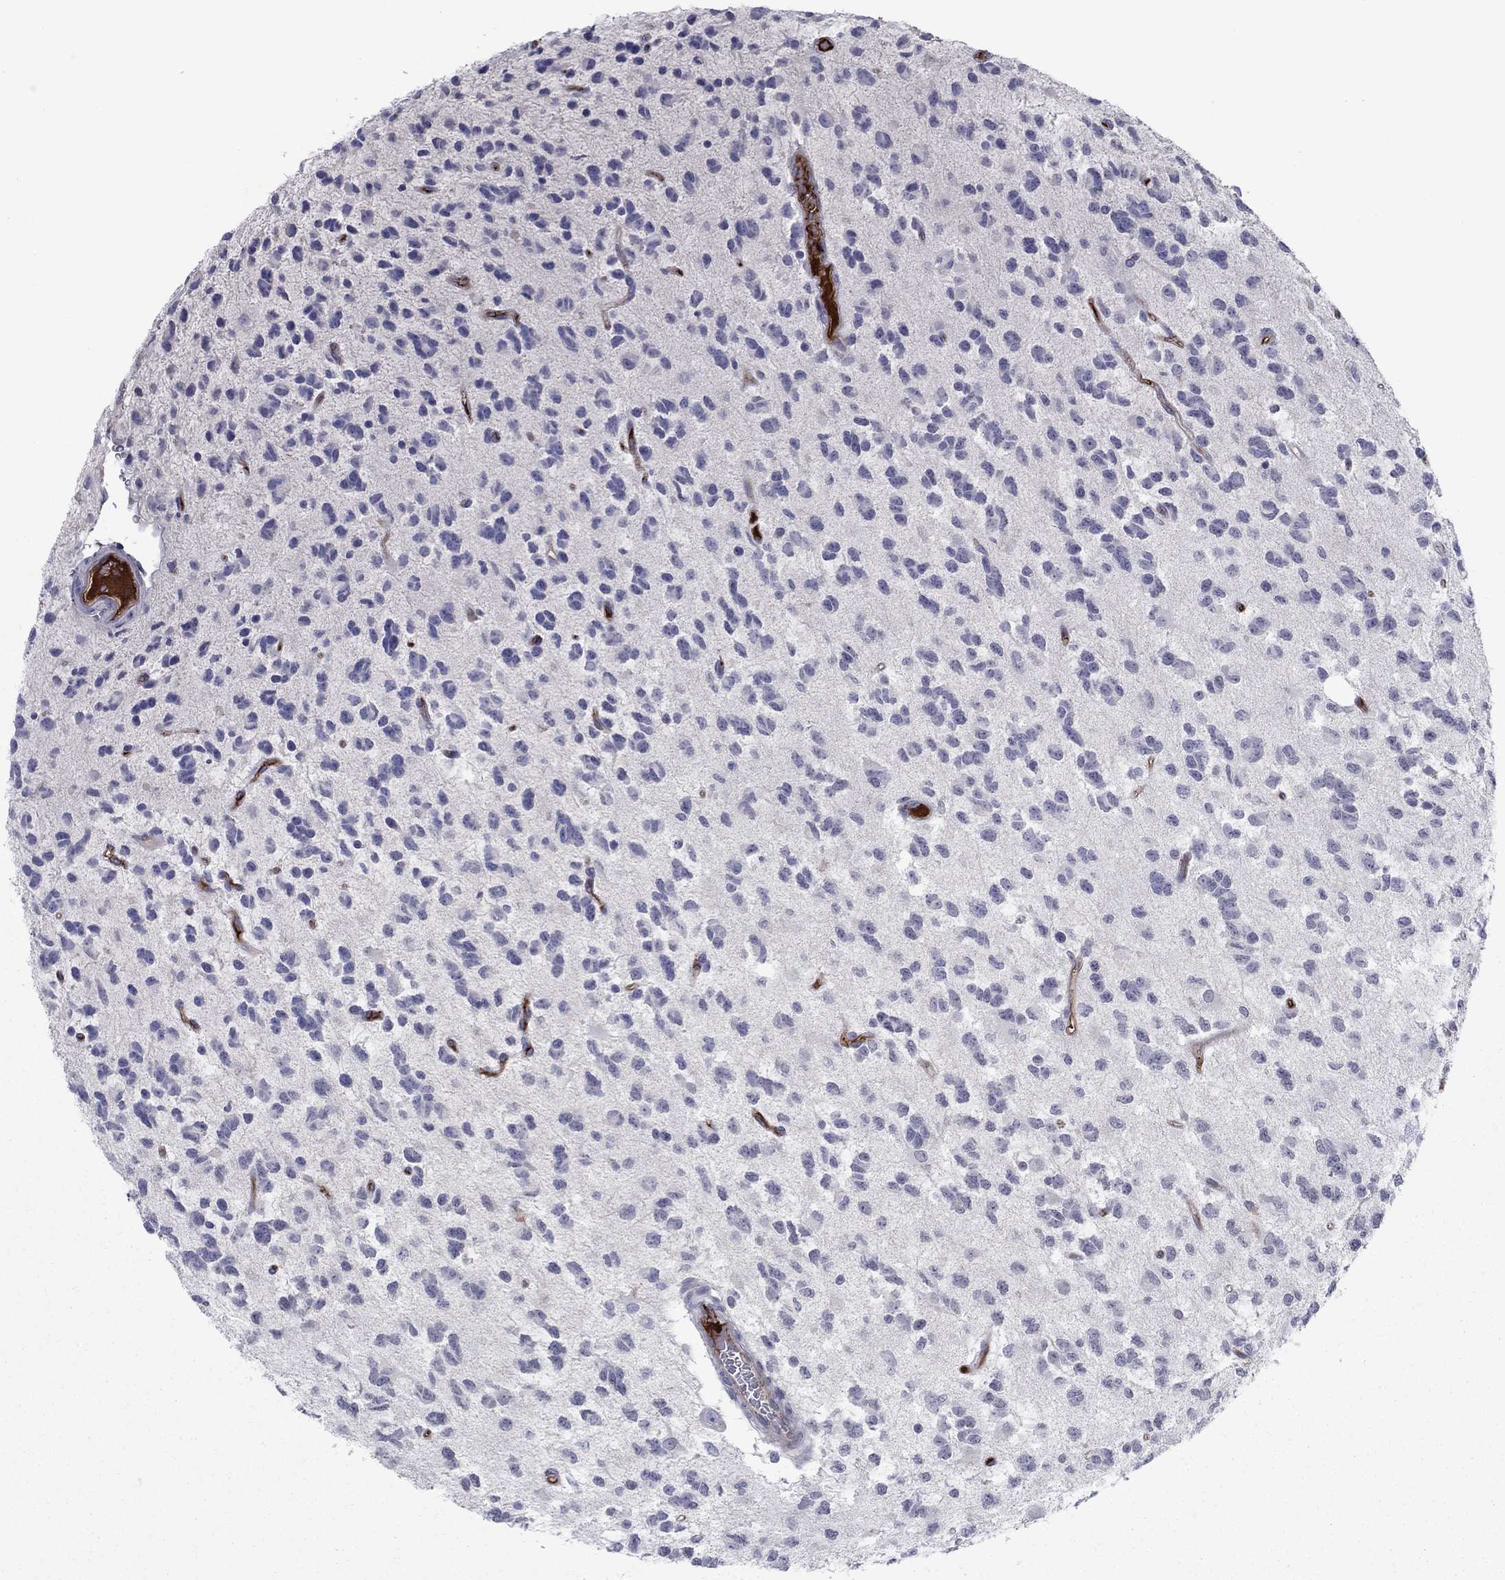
{"staining": {"intensity": "negative", "quantity": "none", "location": "none"}, "tissue": "glioma", "cell_type": "Tumor cells", "image_type": "cancer", "snomed": [{"axis": "morphology", "description": "Glioma, malignant, Low grade"}, {"axis": "topography", "description": "Brain"}], "caption": "This is a photomicrograph of immunohistochemistry staining of low-grade glioma (malignant), which shows no positivity in tumor cells.", "gene": "HPX", "patient": {"sex": "female", "age": 45}}